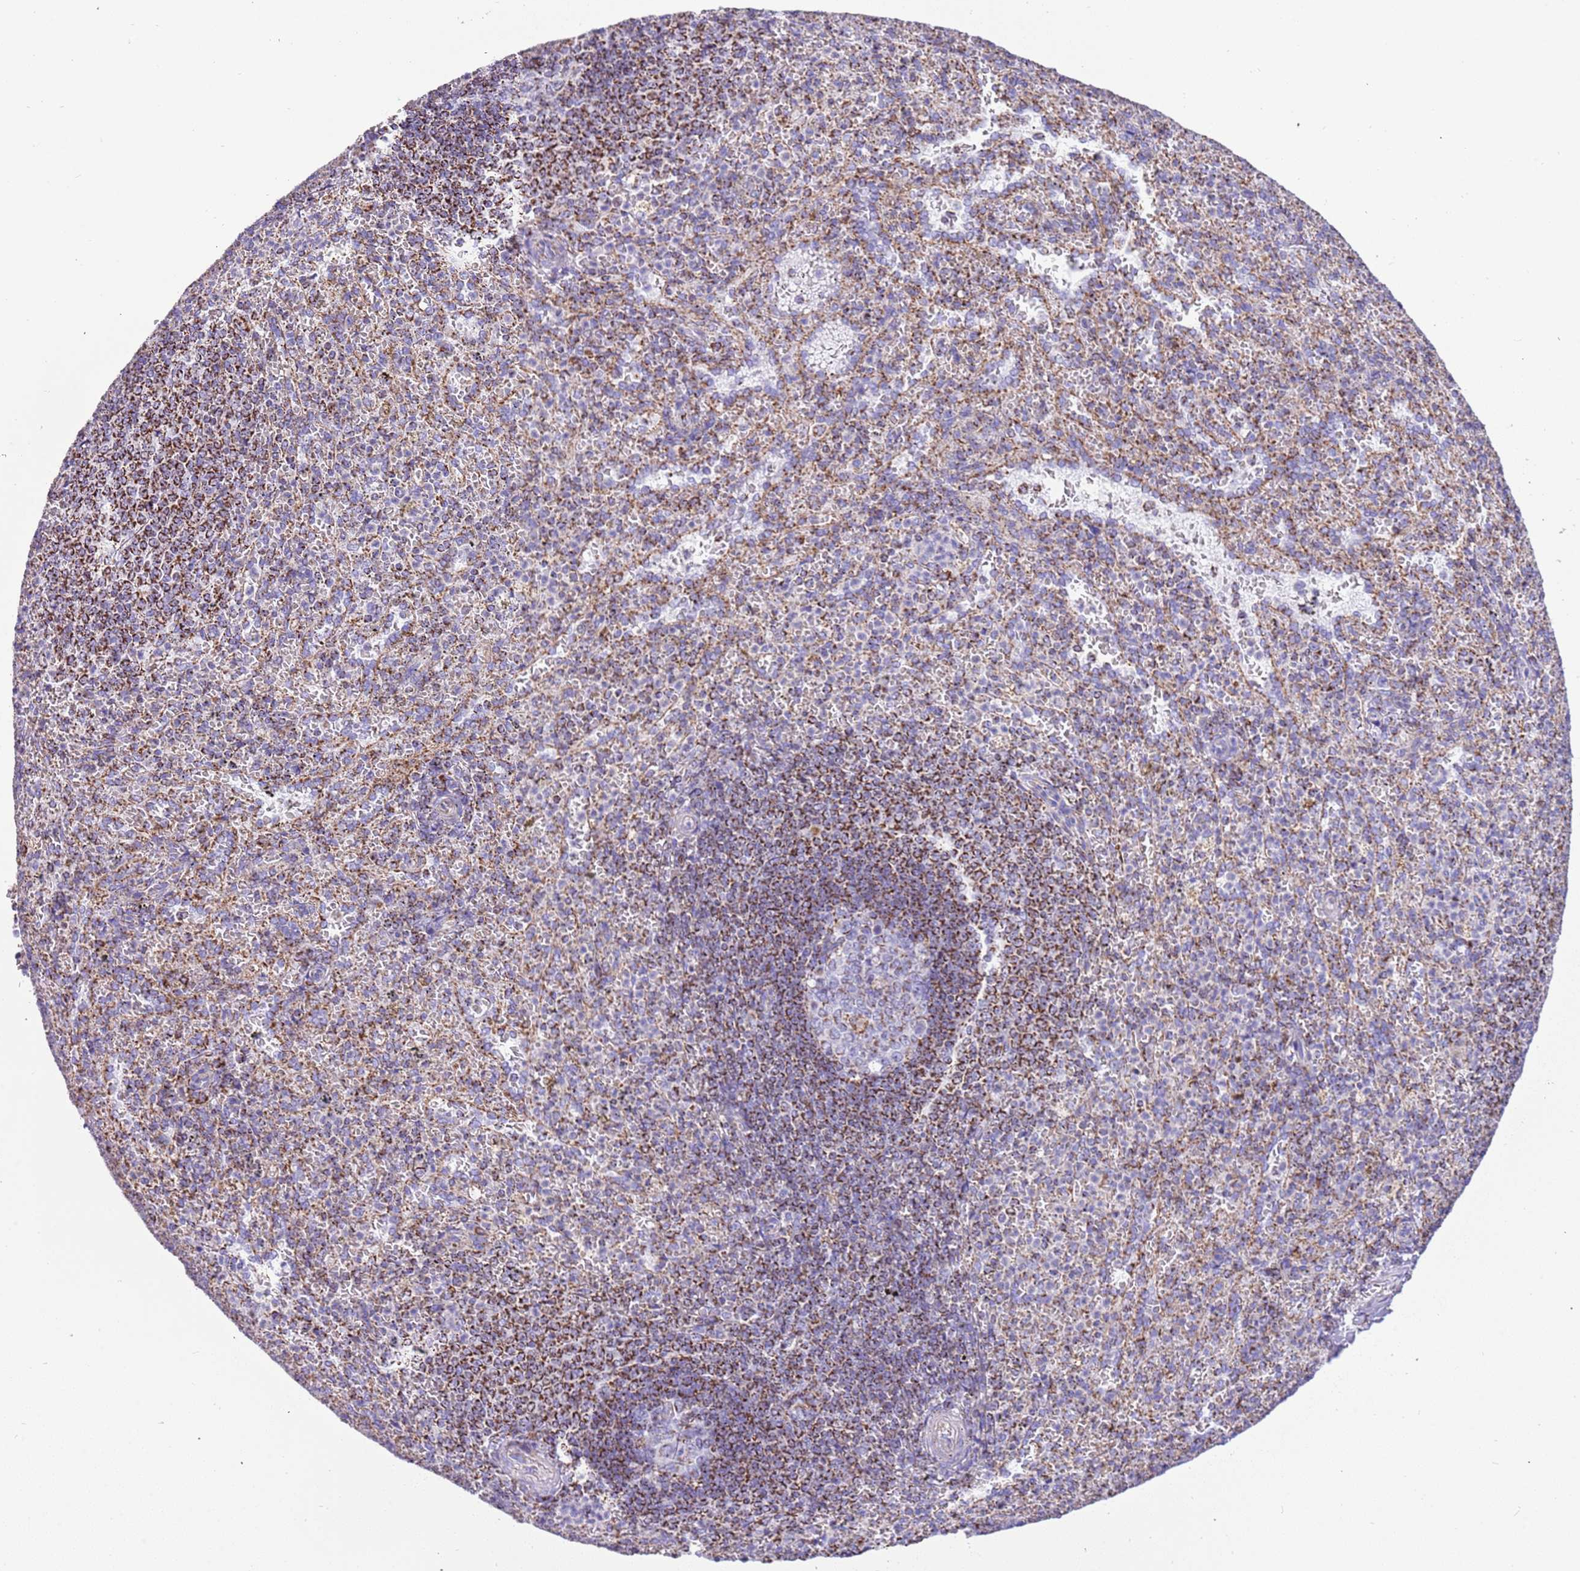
{"staining": {"intensity": "moderate", "quantity": "25%-75%", "location": "cytoplasmic/membranous"}, "tissue": "spleen", "cell_type": "Cells in red pulp", "image_type": "normal", "snomed": [{"axis": "morphology", "description": "Normal tissue, NOS"}, {"axis": "topography", "description": "Spleen"}], "caption": "This is a micrograph of IHC staining of benign spleen, which shows moderate positivity in the cytoplasmic/membranous of cells in red pulp.", "gene": "SUCLG2", "patient": {"sex": "female", "age": 21}}